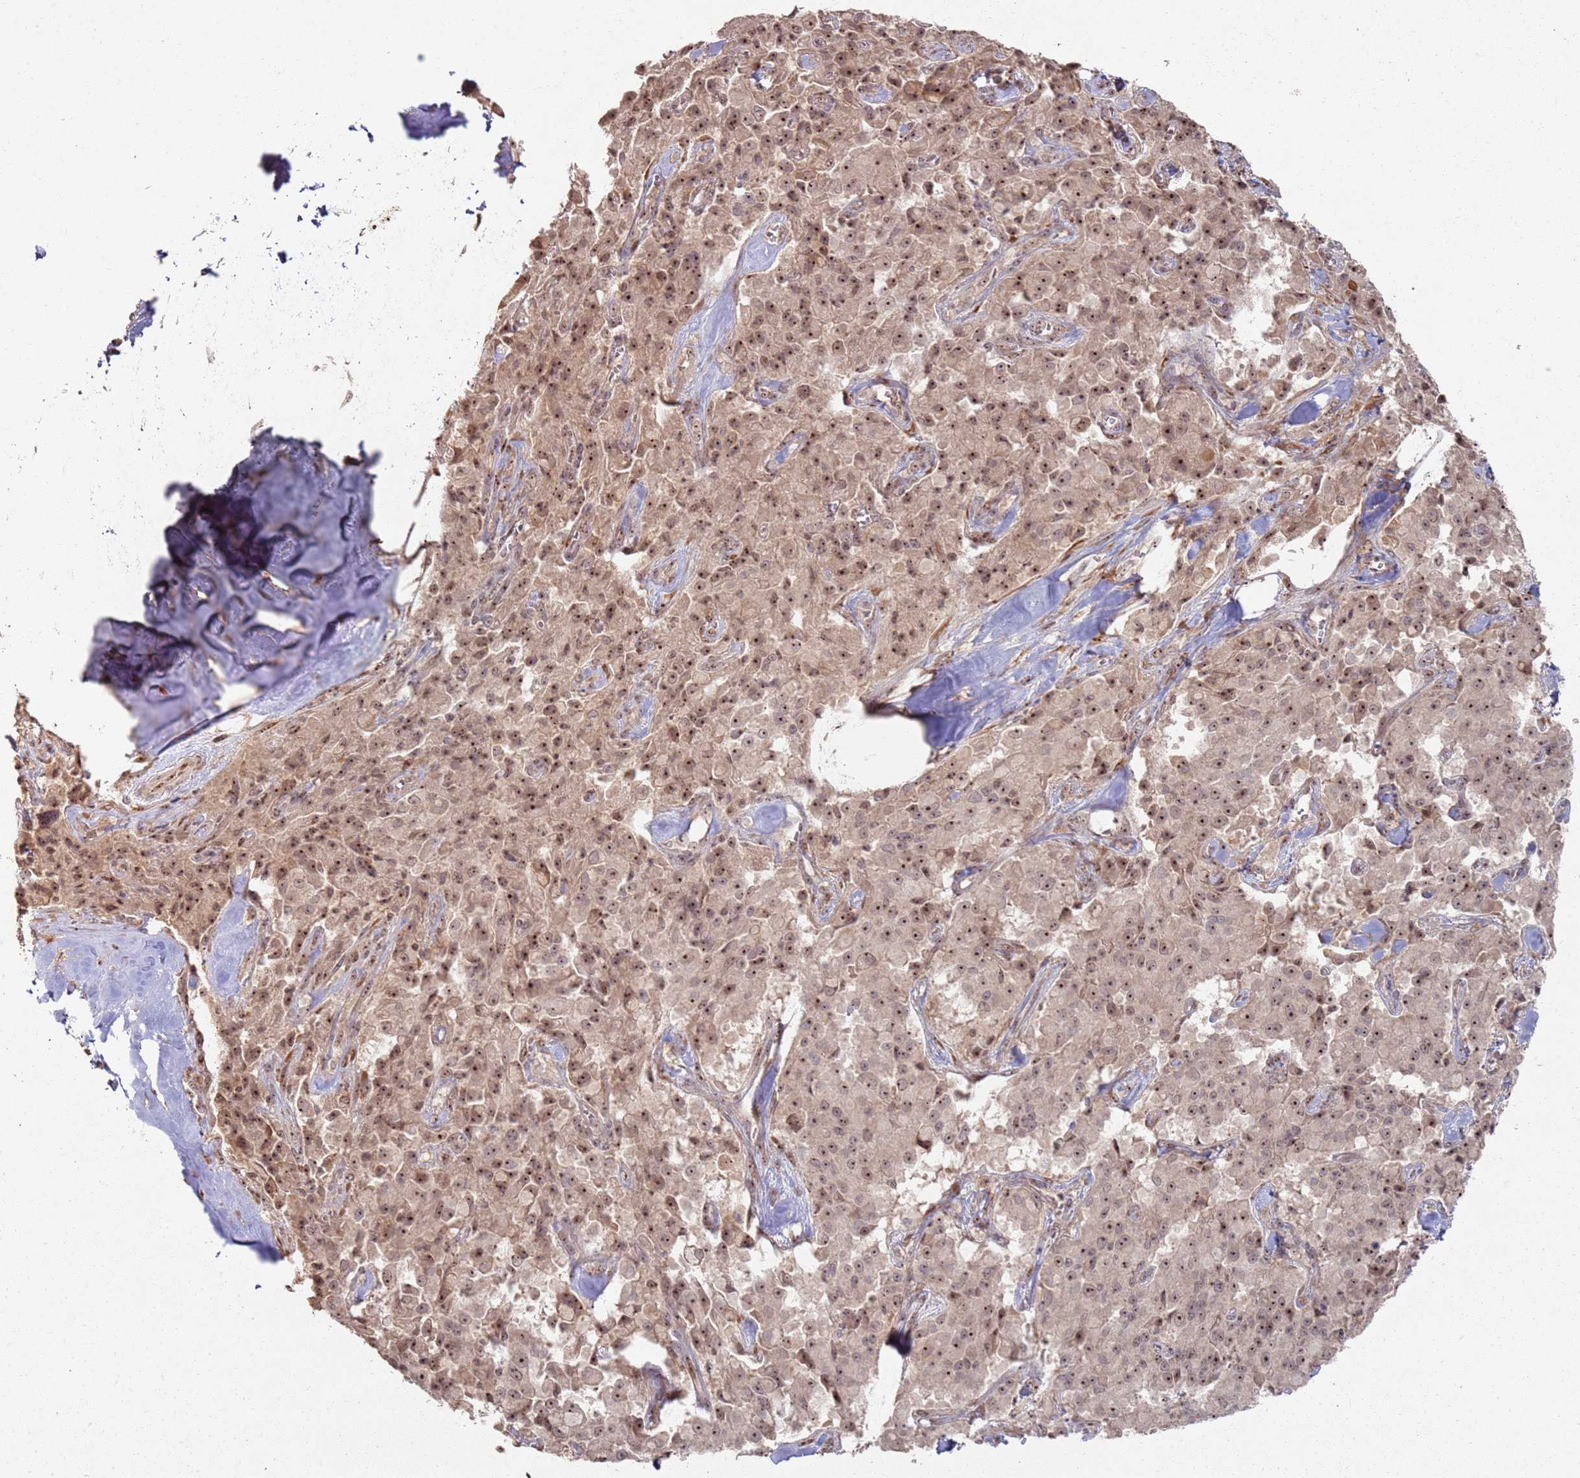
{"staining": {"intensity": "moderate", "quantity": ">75%", "location": "cytoplasmic/membranous,nuclear"}, "tissue": "pancreatic cancer", "cell_type": "Tumor cells", "image_type": "cancer", "snomed": [{"axis": "morphology", "description": "Adenocarcinoma, NOS"}, {"axis": "topography", "description": "Pancreas"}], "caption": "Immunohistochemical staining of adenocarcinoma (pancreatic) displays medium levels of moderate cytoplasmic/membranous and nuclear protein positivity in about >75% of tumor cells.", "gene": "UTP11", "patient": {"sex": "male", "age": 65}}